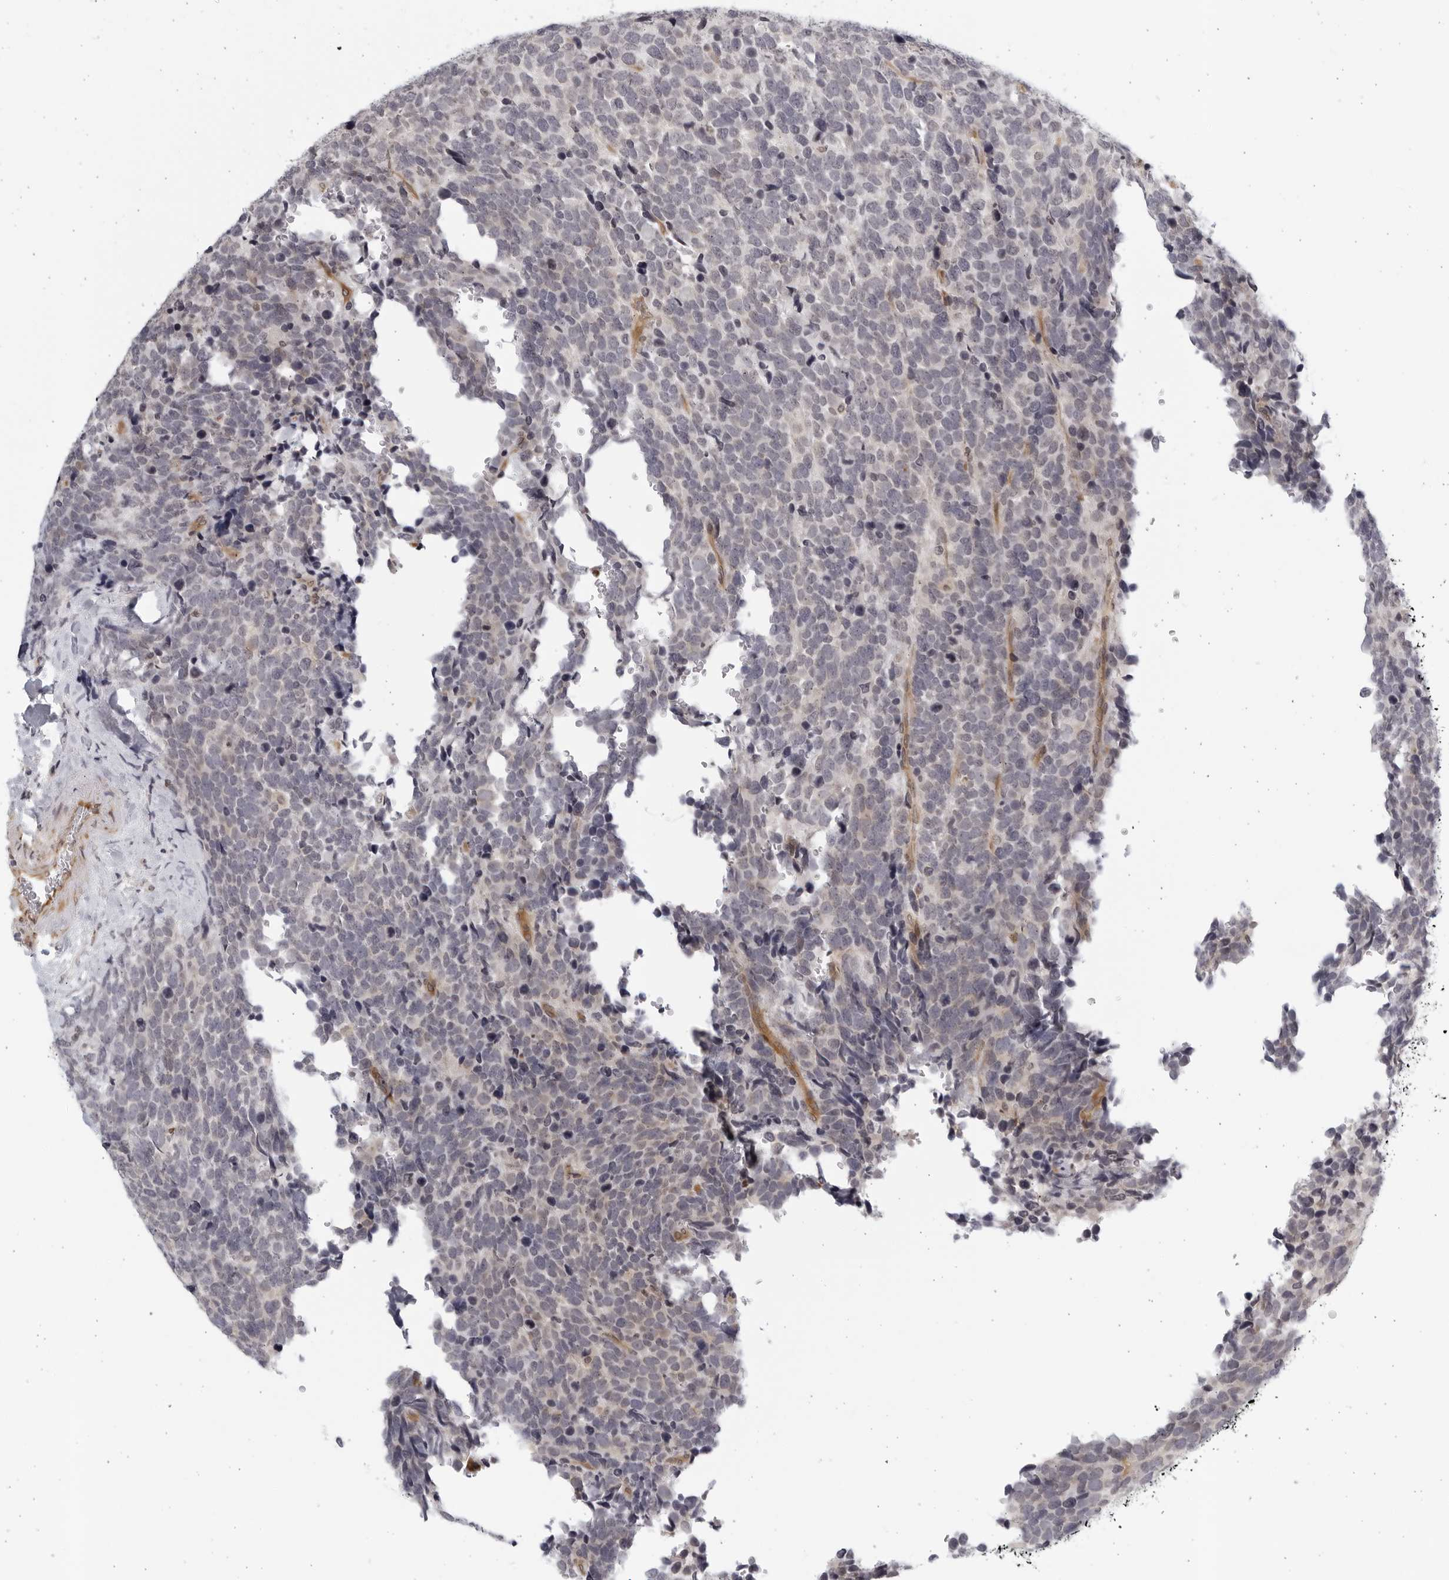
{"staining": {"intensity": "negative", "quantity": "none", "location": "none"}, "tissue": "urothelial cancer", "cell_type": "Tumor cells", "image_type": "cancer", "snomed": [{"axis": "morphology", "description": "Urothelial carcinoma, High grade"}, {"axis": "topography", "description": "Urinary bladder"}], "caption": "Tumor cells show no significant positivity in urothelial cancer.", "gene": "SERTAD4", "patient": {"sex": "female", "age": 82}}